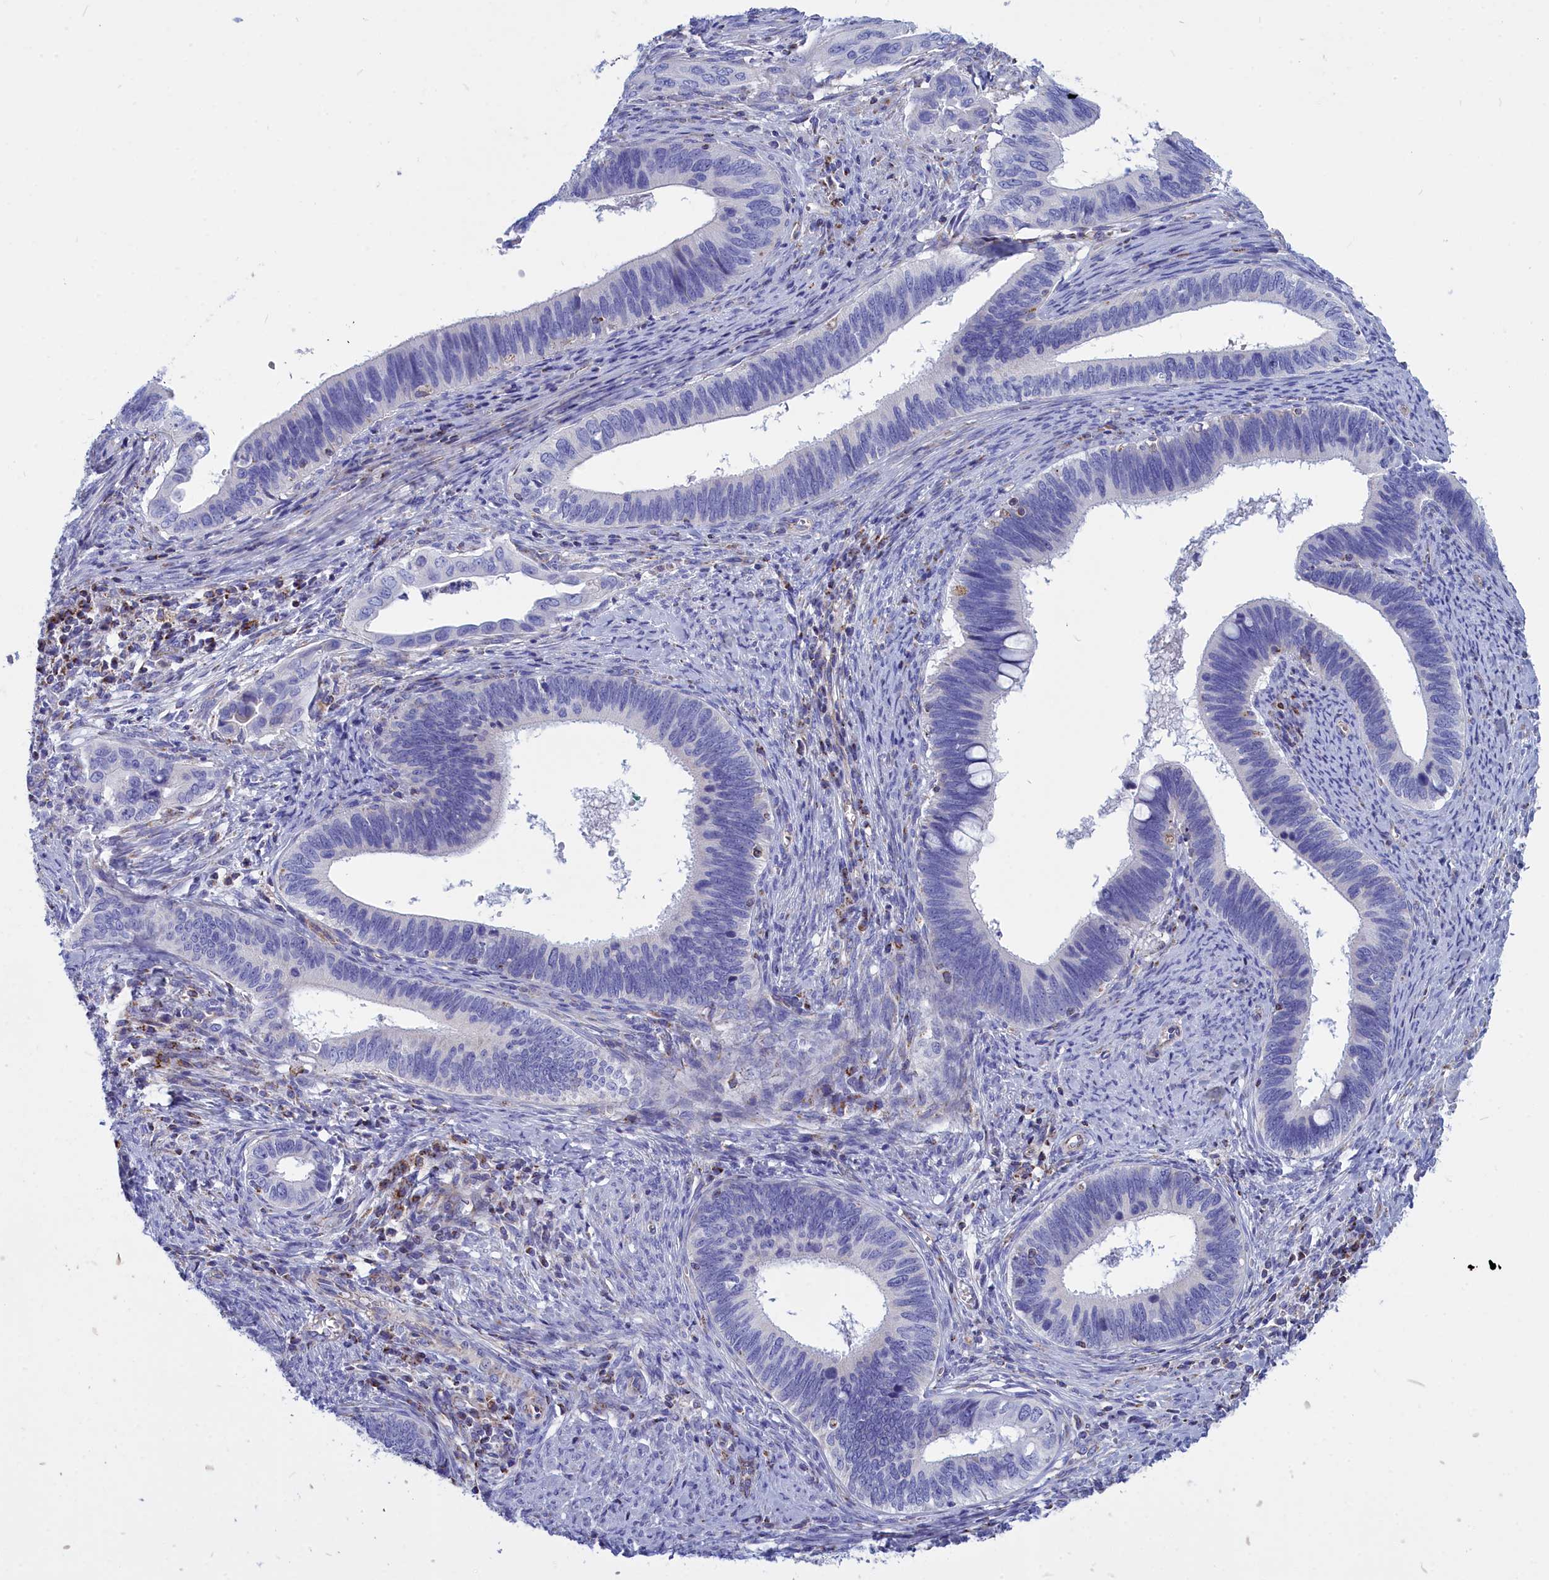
{"staining": {"intensity": "negative", "quantity": "none", "location": "none"}, "tissue": "cervical cancer", "cell_type": "Tumor cells", "image_type": "cancer", "snomed": [{"axis": "morphology", "description": "Adenocarcinoma, NOS"}, {"axis": "topography", "description": "Cervix"}], "caption": "Immunohistochemistry (IHC) histopathology image of cervical cancer stained for a protein (brown), which reveals no staining in tumor cells. The staining is performed using DAB brown chromogen with nuclei counter-stained in using hematoxylin.", "gene": "CCRL2", "patient": {"sex": "female", "age": 42}}